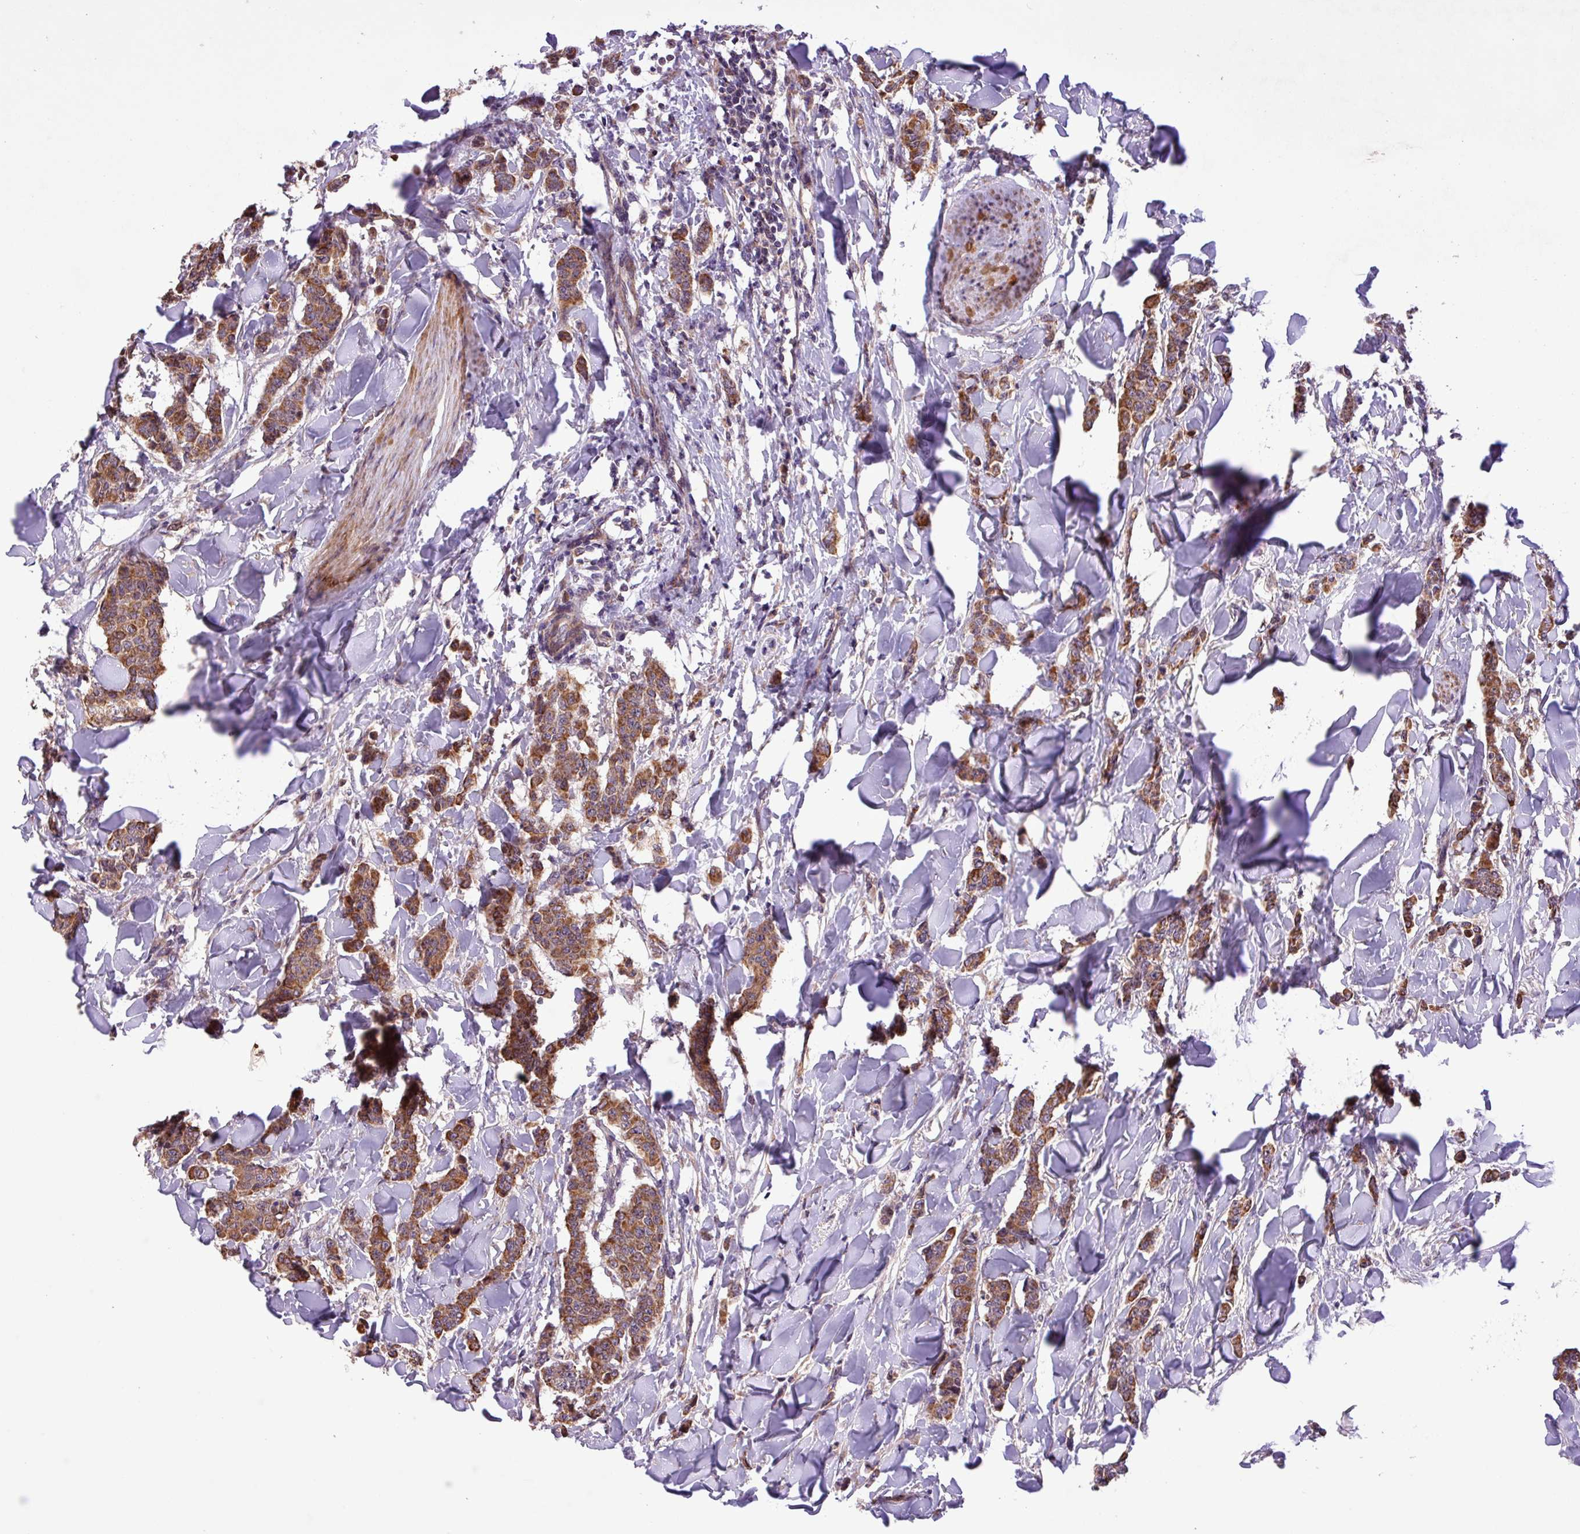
{"staining": {"intensity": "moderate", "quantity": ">75%", "location": "cytoplasmic/membranous"}, "tissue": "breast cancer", "cell_type": "Tumor cells", "image_type": "cancer", "snomed": [{"axis": "morphology", "description": "Duct carcinoma"}, {"axis": "topography", "description": "Breast"}], "caption": "DAB immunohistochemical staining of human infiltrating ductal carcinoma (breast) exhibits moderate cytoplasmic/membranous protein staining in approximately >75% of tumor cells.", "gene": "TIMM10B", "patient": {"sex": "female", "age": 40}}